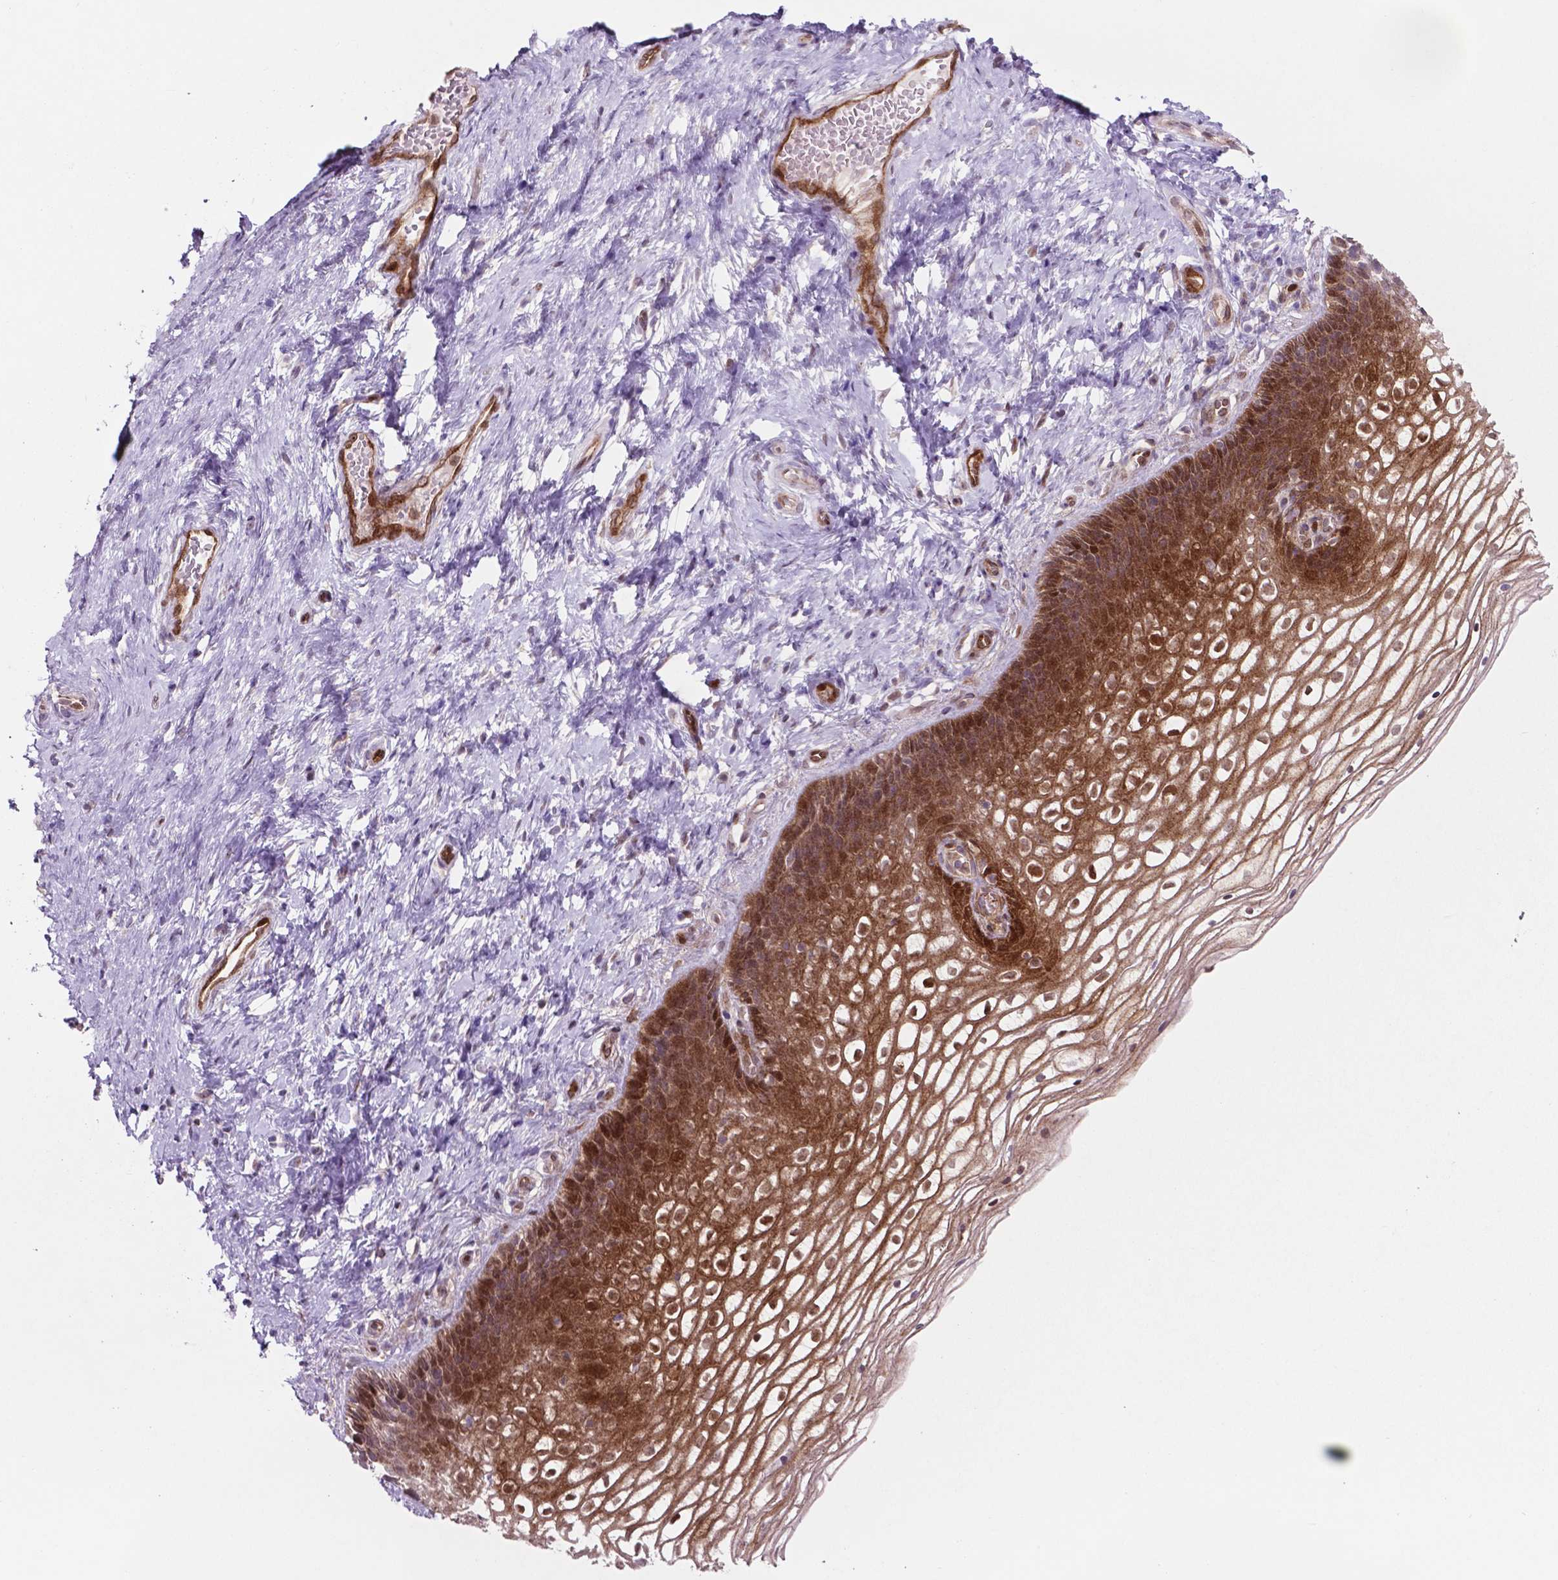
{"staining": {"intensity": "strong", "quantity": ">75%", "location": "cytoplasmic/membranous,nuclear"}, "tissue": "cervix", "cell_type": "Glandular cells", "image_type": "normal", "snomed": [{"axis": "morphology", "description": "Normal tissue, NOS"}, {"axis": "topography", "description": "Cervix"}], "caption": "This is an image of immunohistochemistry staining of benign cervix, which shows strong staining in the cytoplasmic/membranous,nuclear of glandular cells.", "gene": "LDHA", "patient": {"sex": "female", "age": 34}}